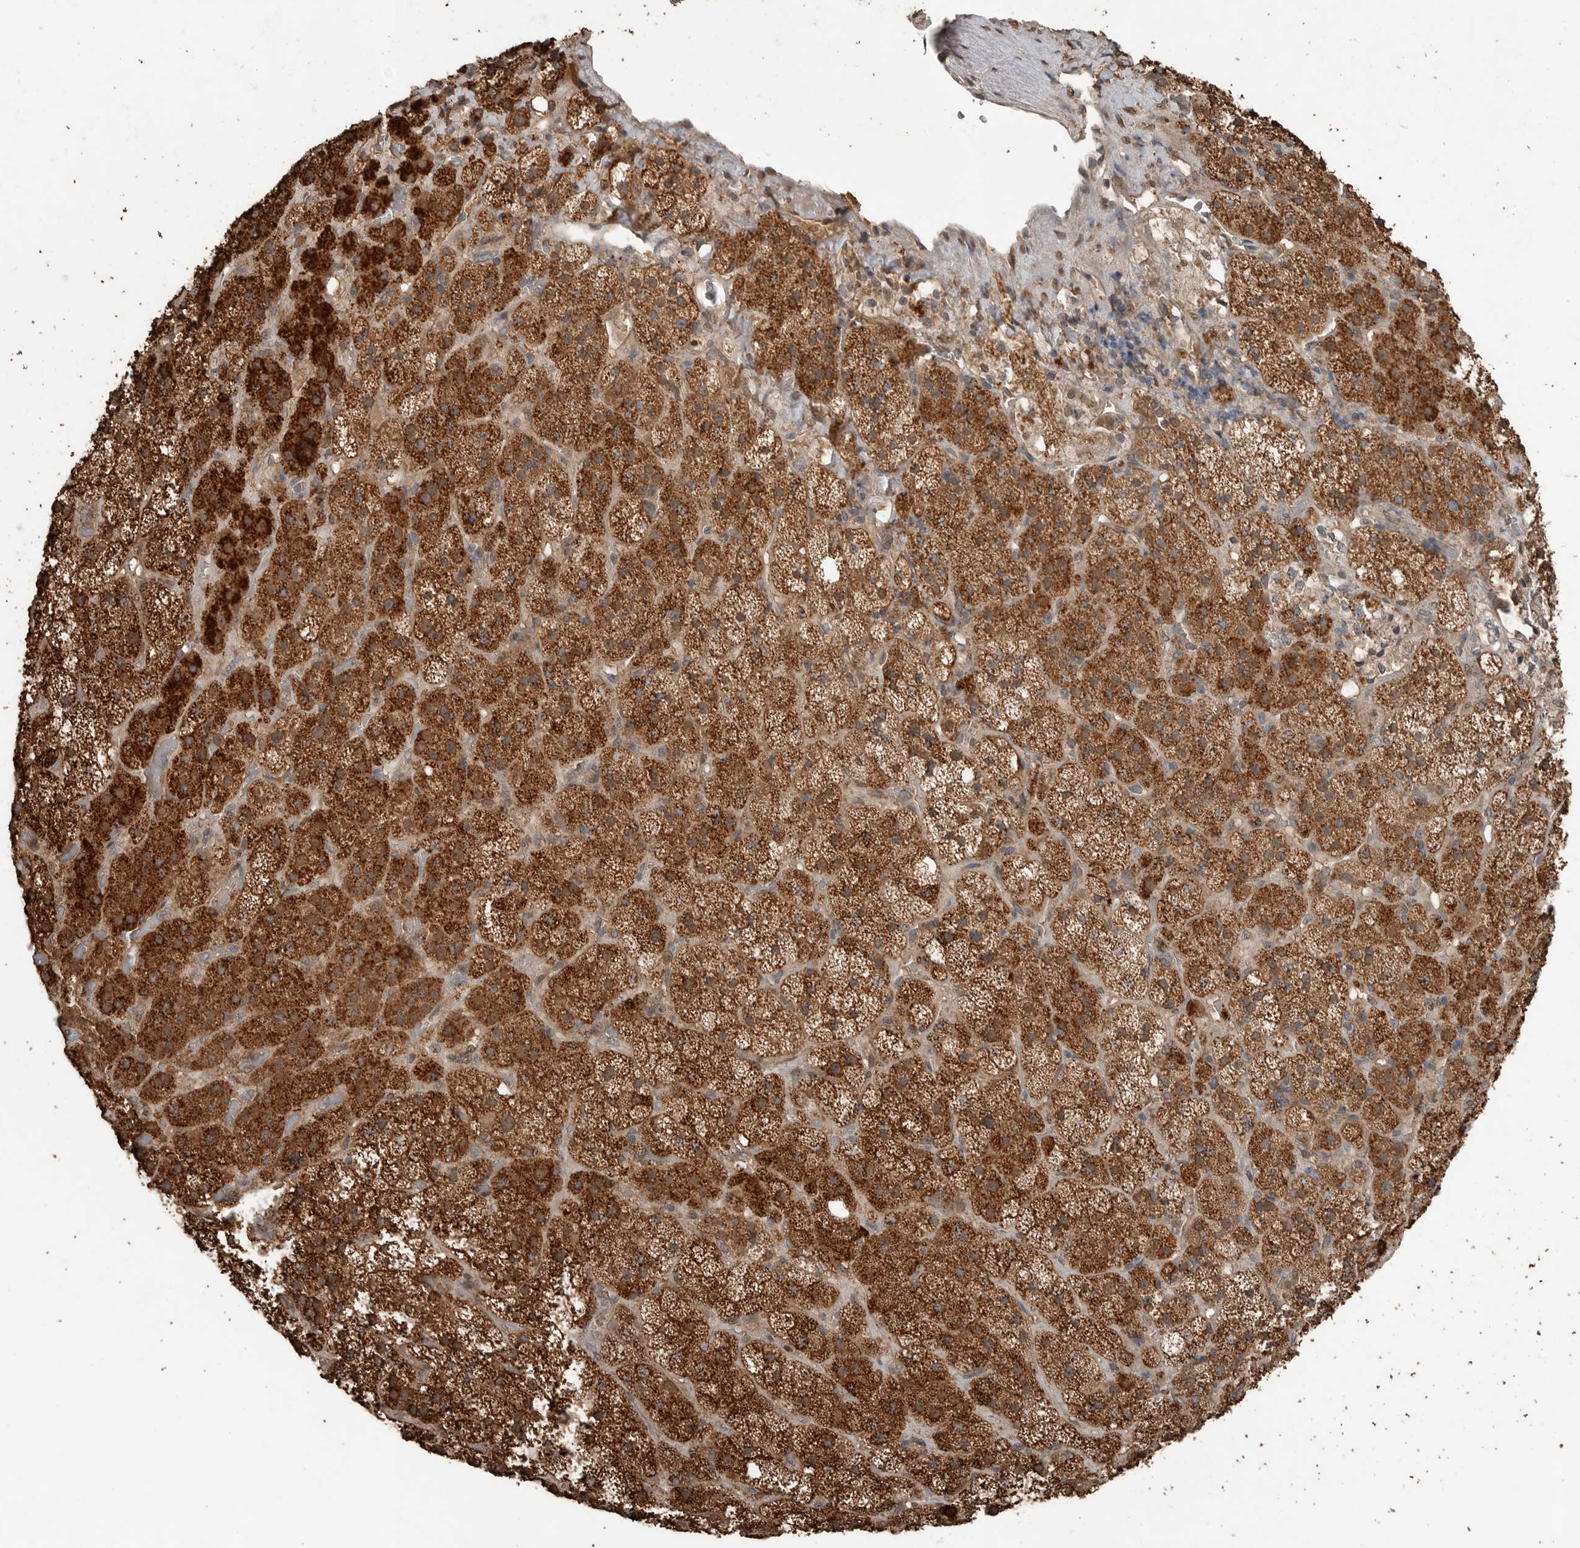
{"staining": {"intensity": "strong", "quantity": ">75%", "location": "cytoplasmic/membranous"}, "tissue": "adrenal gland", "cell_type": "Glandular cells", "image_type": "normal", "snomed": [{"axis": "morphology", "description": "Normal tissue, NOS"}, {"axis": "topography", "description": "Adrenal gland"}], "caption": "The photomicrograph demonstrates staining of unremarkable adrenal gland, revealing strong cytoplasmic/membranous protein positivity (brown color) within glandular cells.", "gene": "BLZF1", "patient": {"sex": "male", "age": 57}}